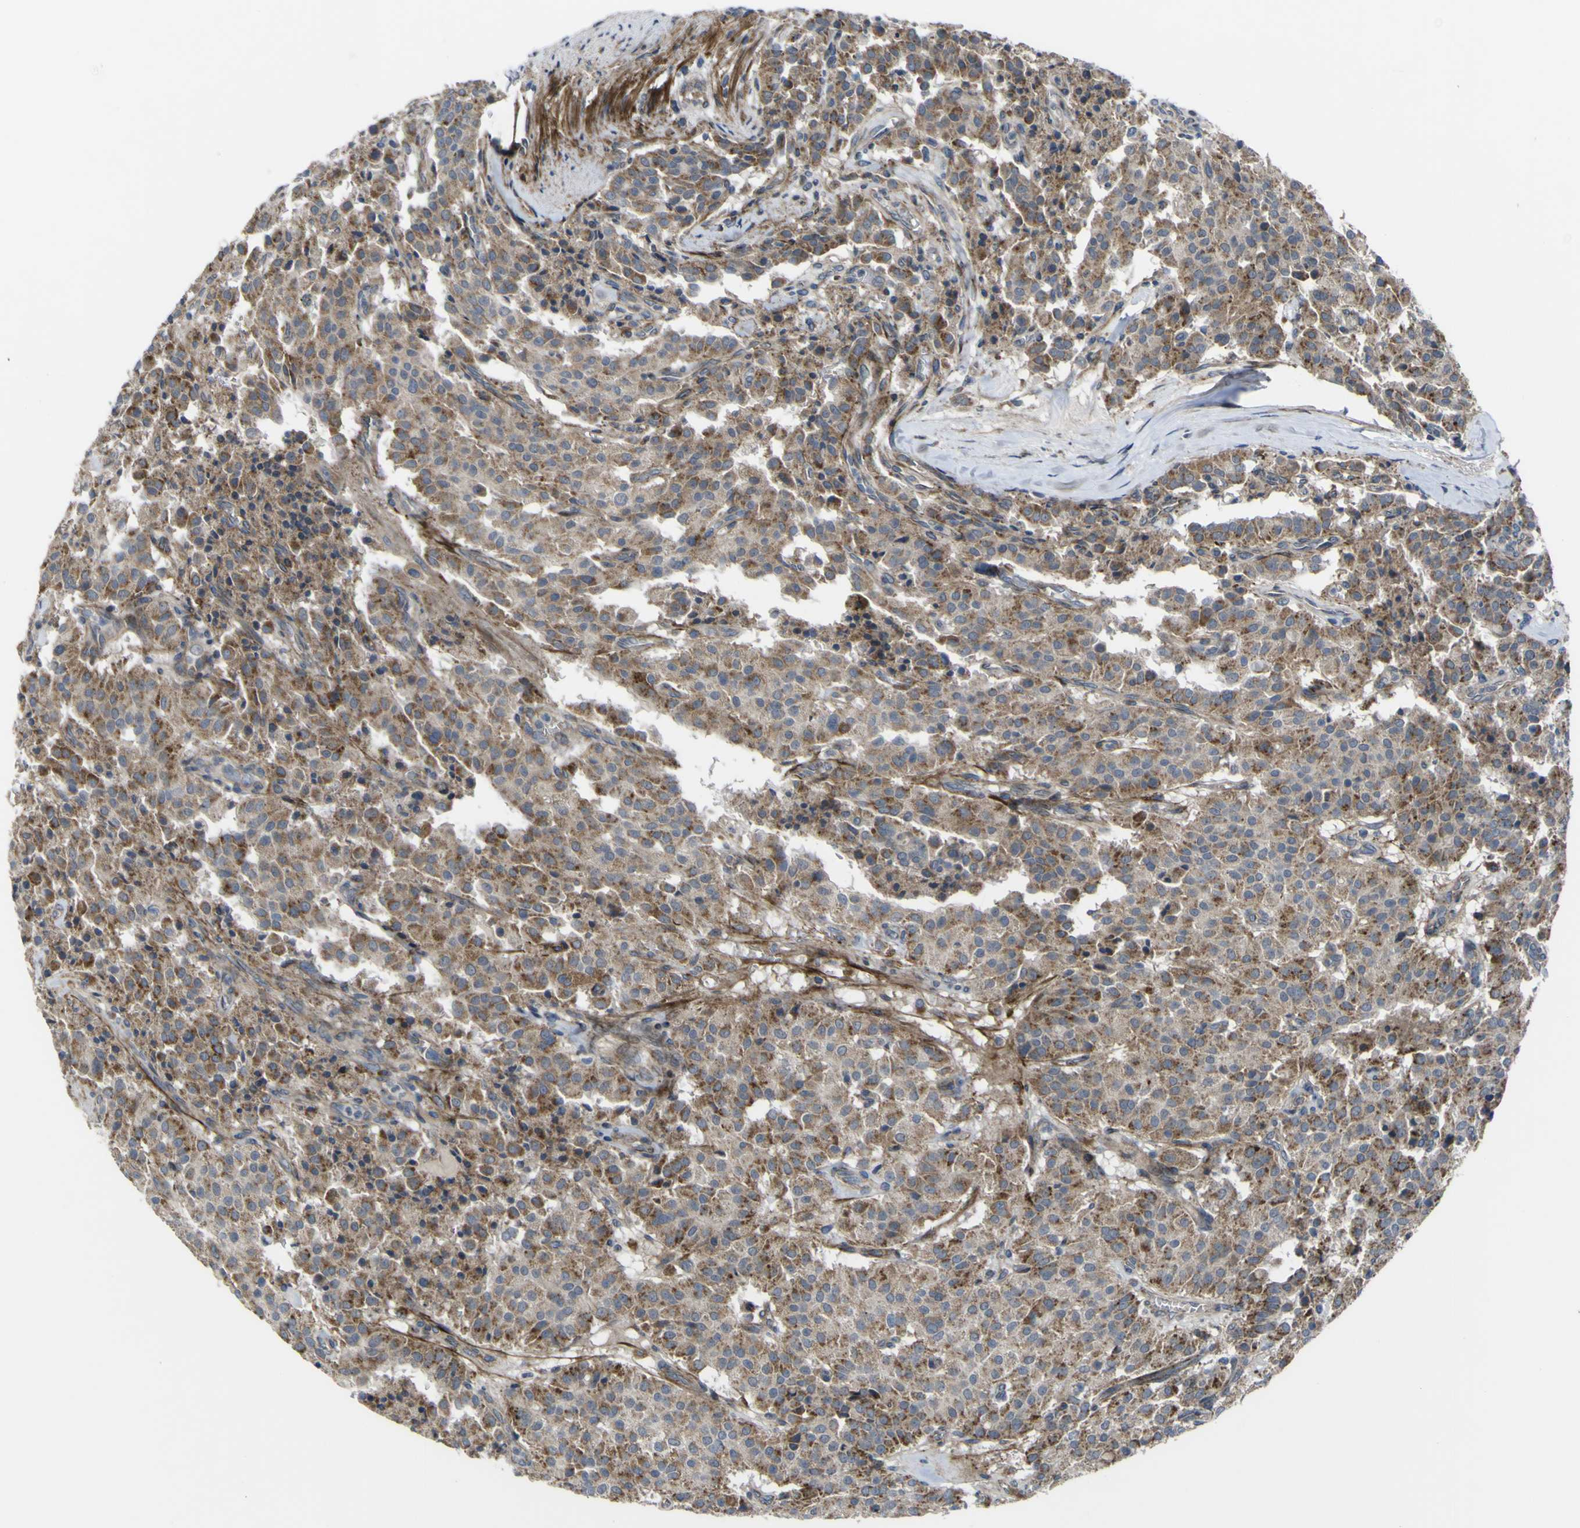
{"staining": {"intensity": "moderate", "quantity": ">75%", "location": "cytoplasmic/membranous"}, "tissue": "carcinoid", "cell_type": "Tumor cells", "image_type": "cancer", "snomed": [{"axis": "morphology", "description": "Carcinoid, malignant, NOS"}, {"axis": "topography", "description": "Lung"}], "caption": "Immunohistochemical staining of human carcinoid (malignant) shows moderate cytoplasmic/membranous protein positivity in about >75% of tumor cells.", "gene": "GPLD1", "patient": {"sex": "male", "age": 30}}